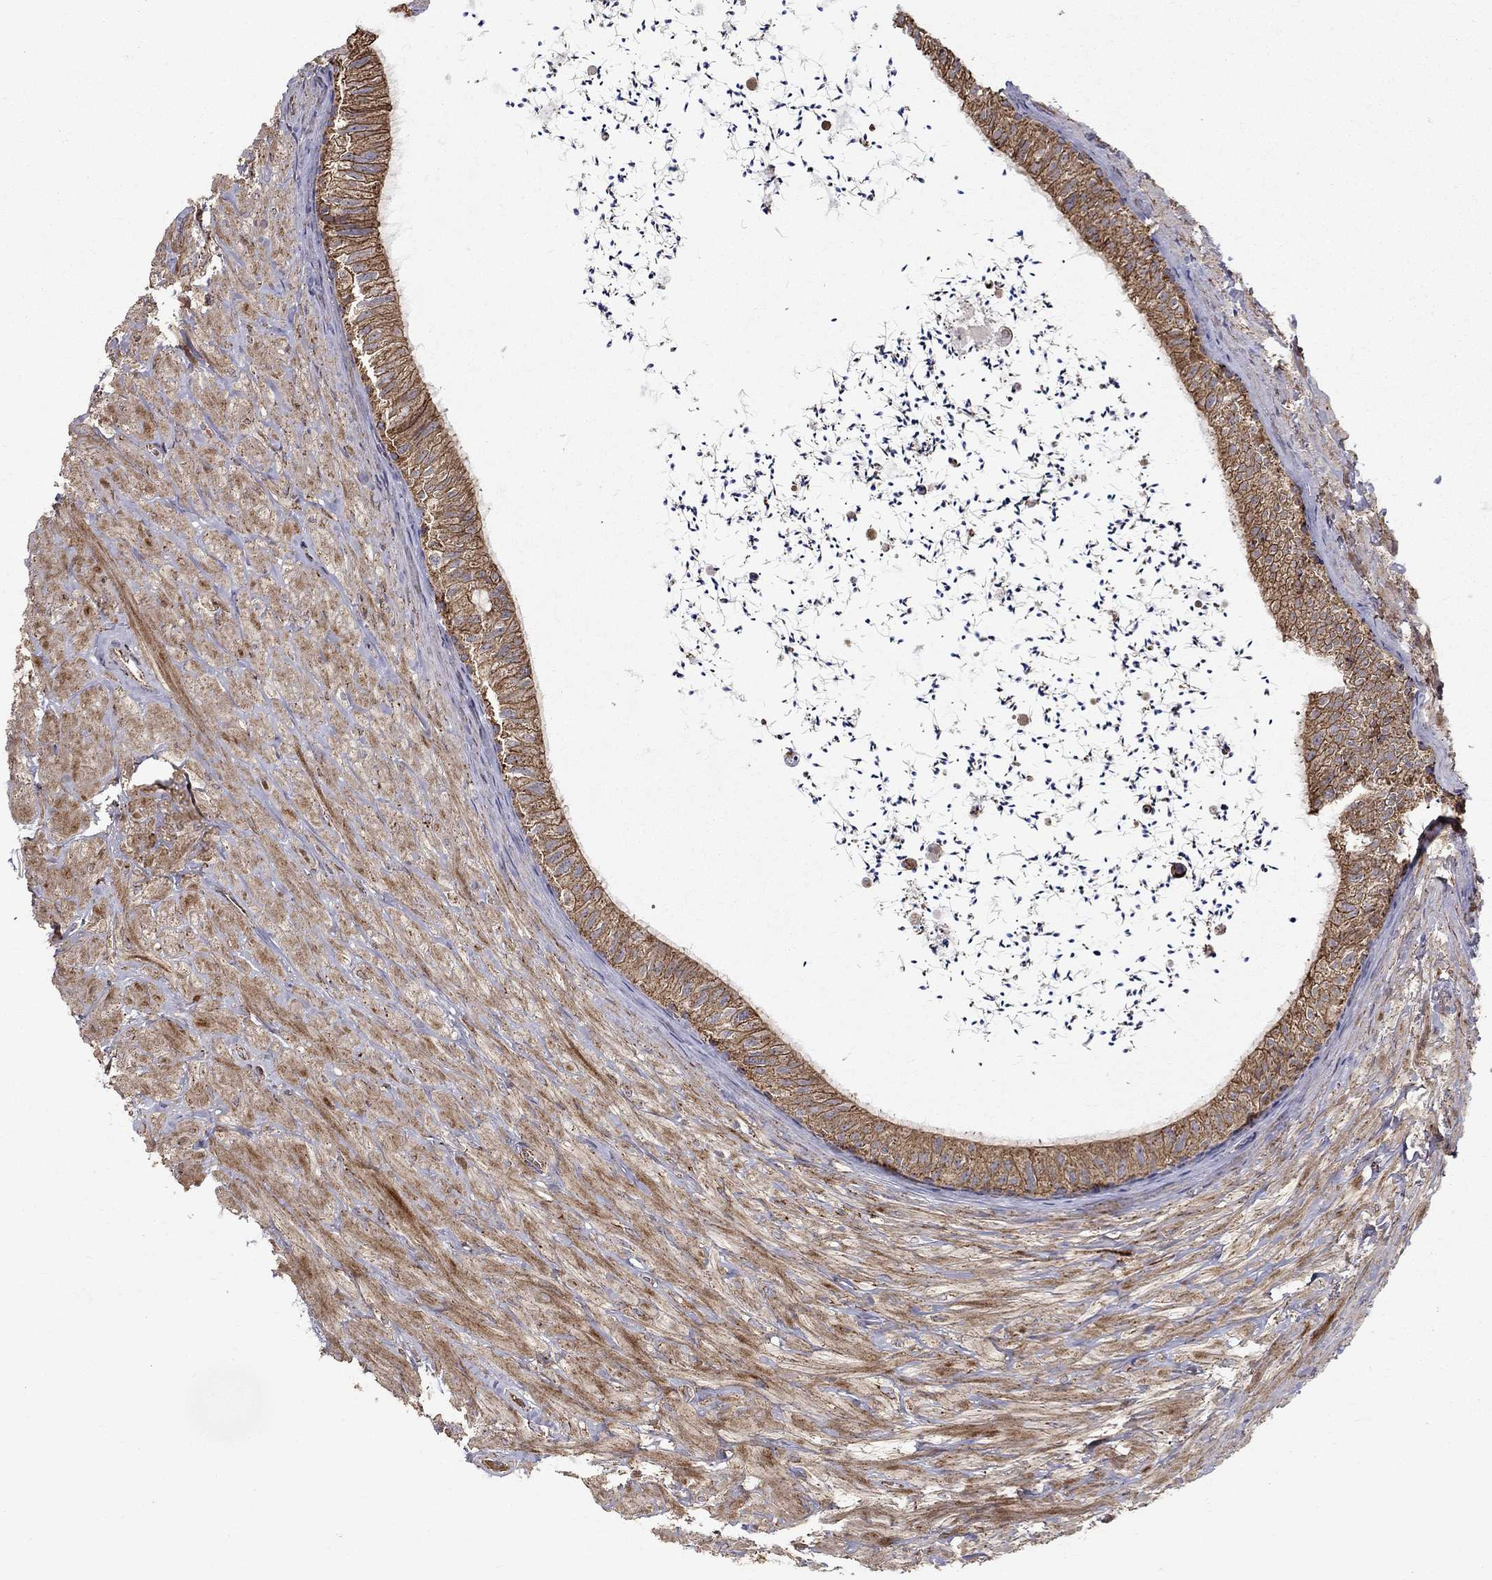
{"staining": {"intensity": "moderate", "quantity": ">75%", "location": "cytoplasmic/membranous"}, "tissue": "epididymis", "cell_type": "Glandular cells", "image_type": "normal", "snomed": [{"axis": "morphology", "description": "Normal tissue, NOS"}, {"axis": "topography", "description": "Epididymis"}], "caption": "Glandular cells exhibit medium levels of moderate cytoplasmic/membranous staining in about >75% of cells in benign epididymis. Nuclei are stained in blue.", "gene": "NDUFS8", "patient": {"sex": "male", "age": 32}}